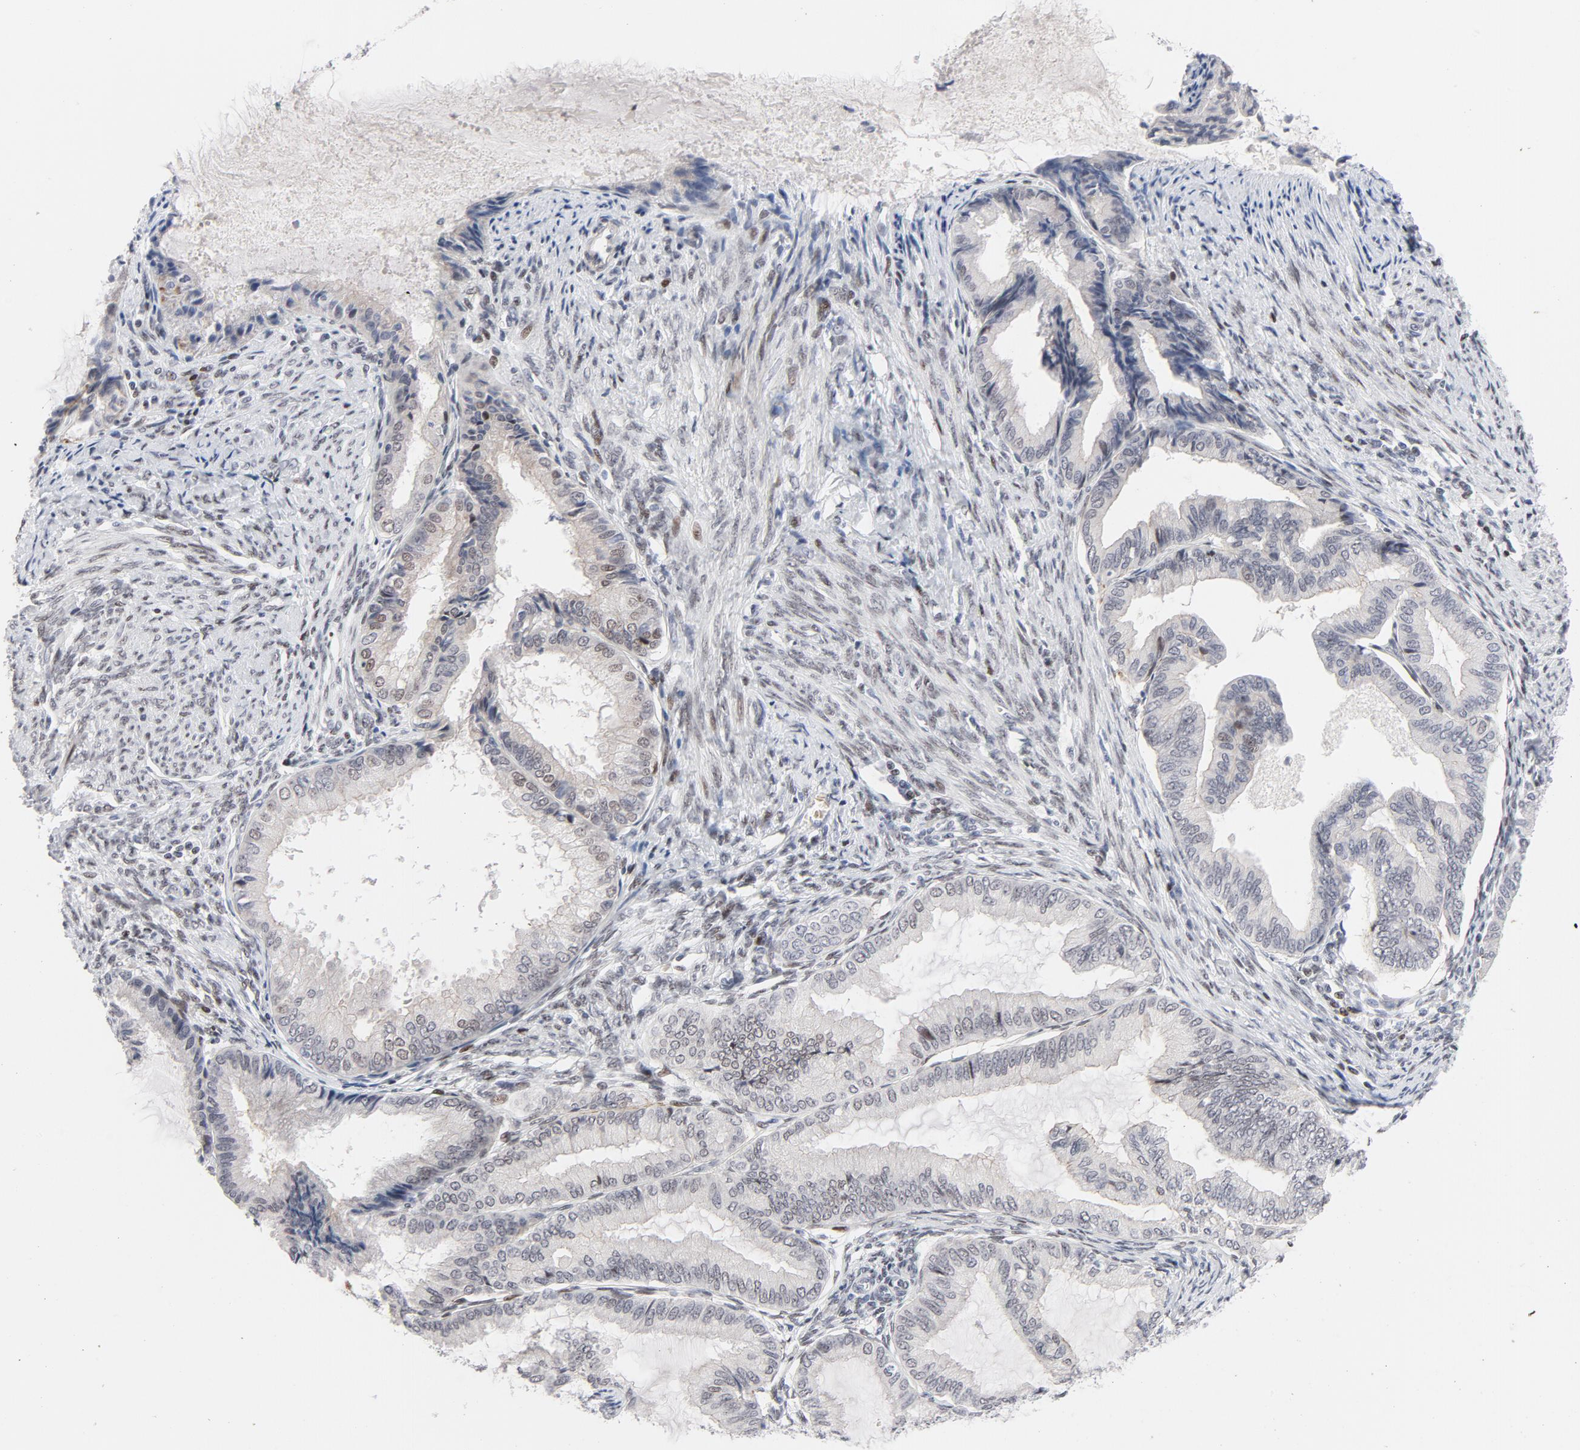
{"staining": {"intensity": "weak", "quantity": "<25%", "location": "nuclear"}, "tissue": "endometrial cancer", "cell_type": "Tumor cells", "image_type": "cancer", "snomed": [{"axis": "morphology", "description": "Adenocarcinoma, NOS"}, {"axis": "topography", "description": "Endometrium"}], "caption": "High magnification brightfield microscopy of adenocarcinoma (endometrial) stained with DAB (3,3'-diaminobenzidine) (brown) and counterstained with hematoxylin (blue): tumor cells show no significant positivity.", "gene": "NFIC", "patient": {"sex": "female", "age": 86}}